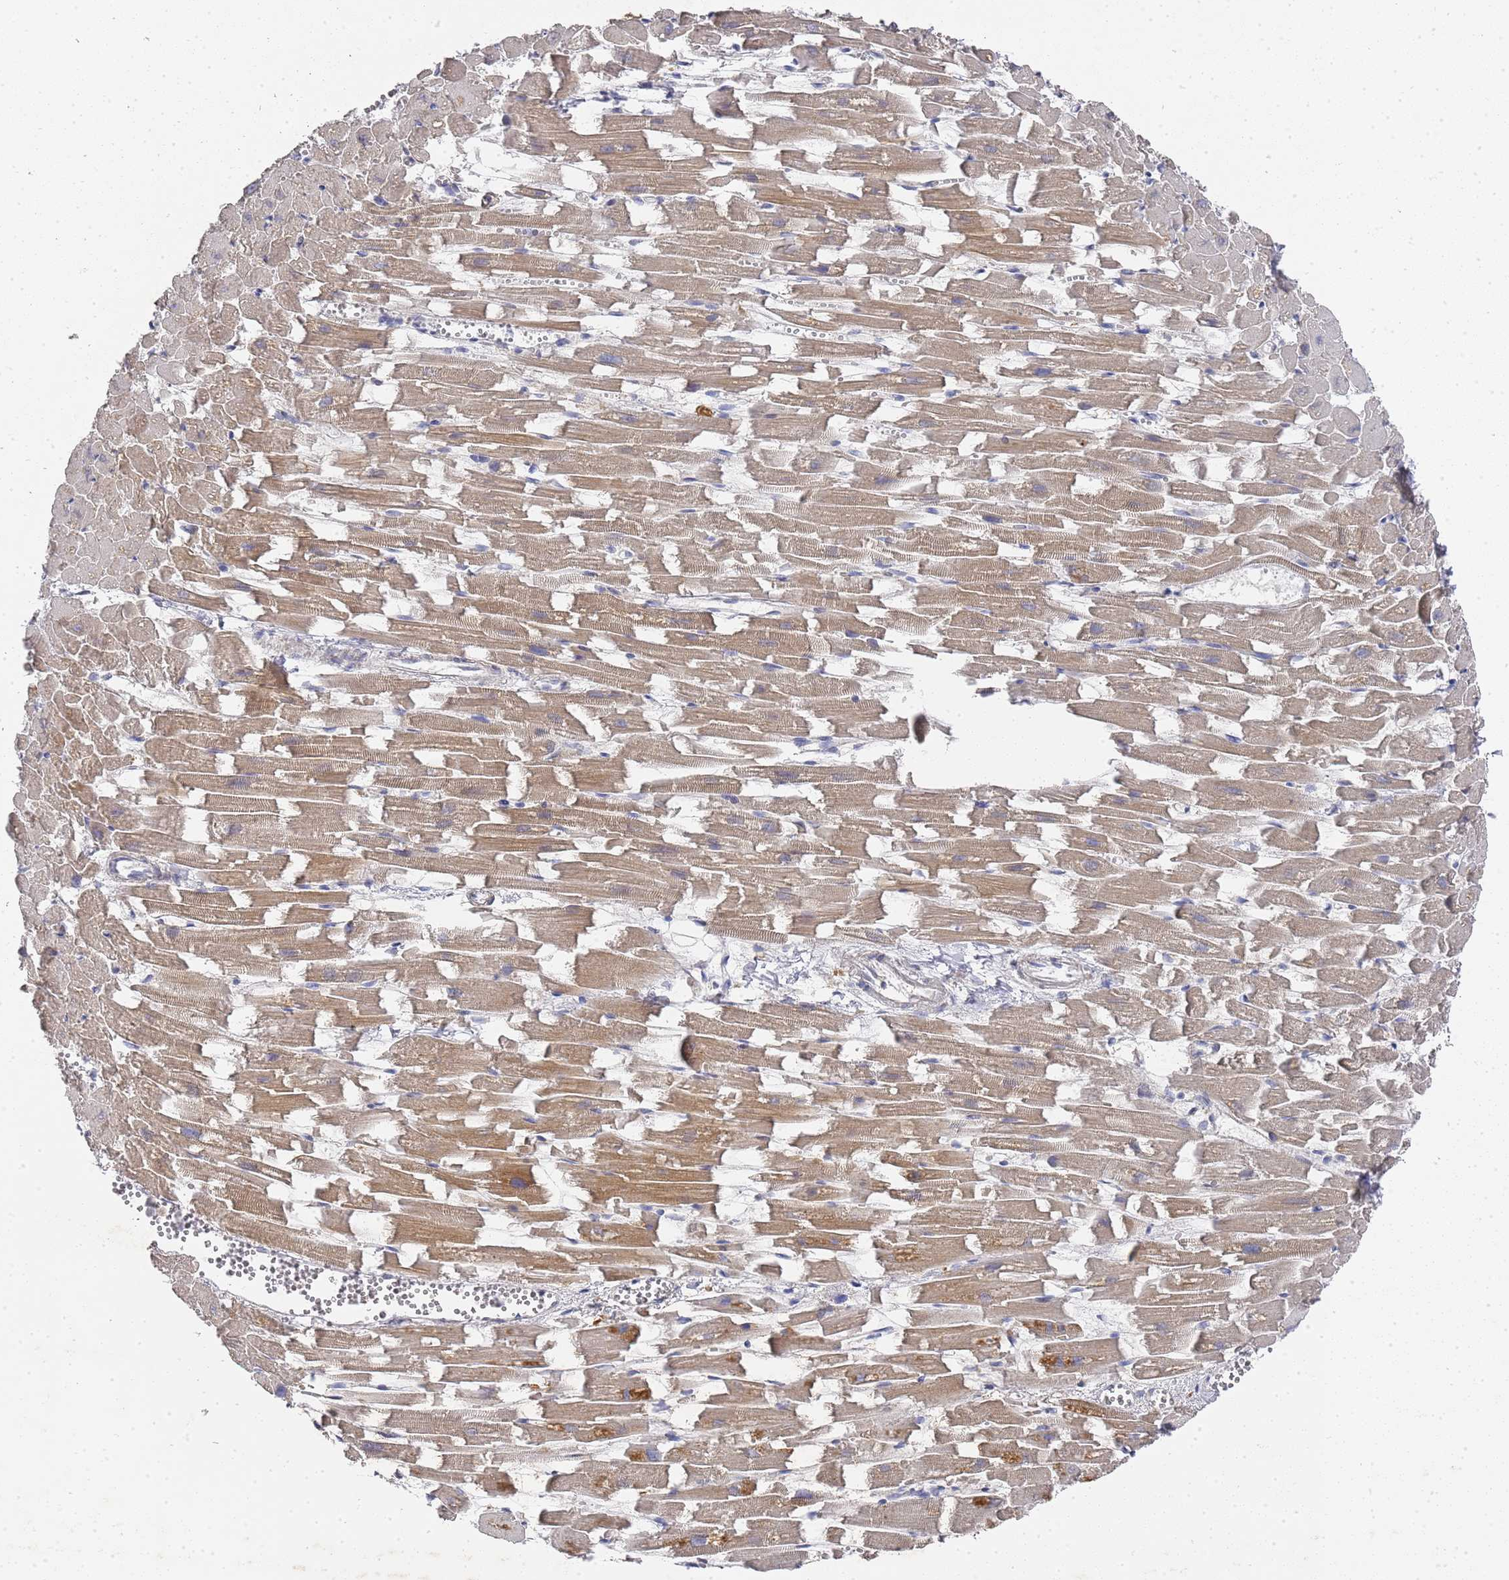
{"staining": {"intensity": "strong", "quantity": ">75%", "location": "cytoplasmic/membranous"}, "tissue": "heart muscle", "cell_type": "Cardiomyocytes", "image_type": "normal", "snomed": [{"axis": "morphology", "description": "Normal tissue, NOS"}, {"axis": "topography", "description": "Heart"}], "caption": "This histopathology image exhibits immunohistochemistry (IHC) staining of unremarkable human heart muscle, with high strong cytoplasmic/membranous staining in about >75% of cardiomyocytes.", "gene": "NPEPPS", "patient": {"sex": "female", "age": 64}}